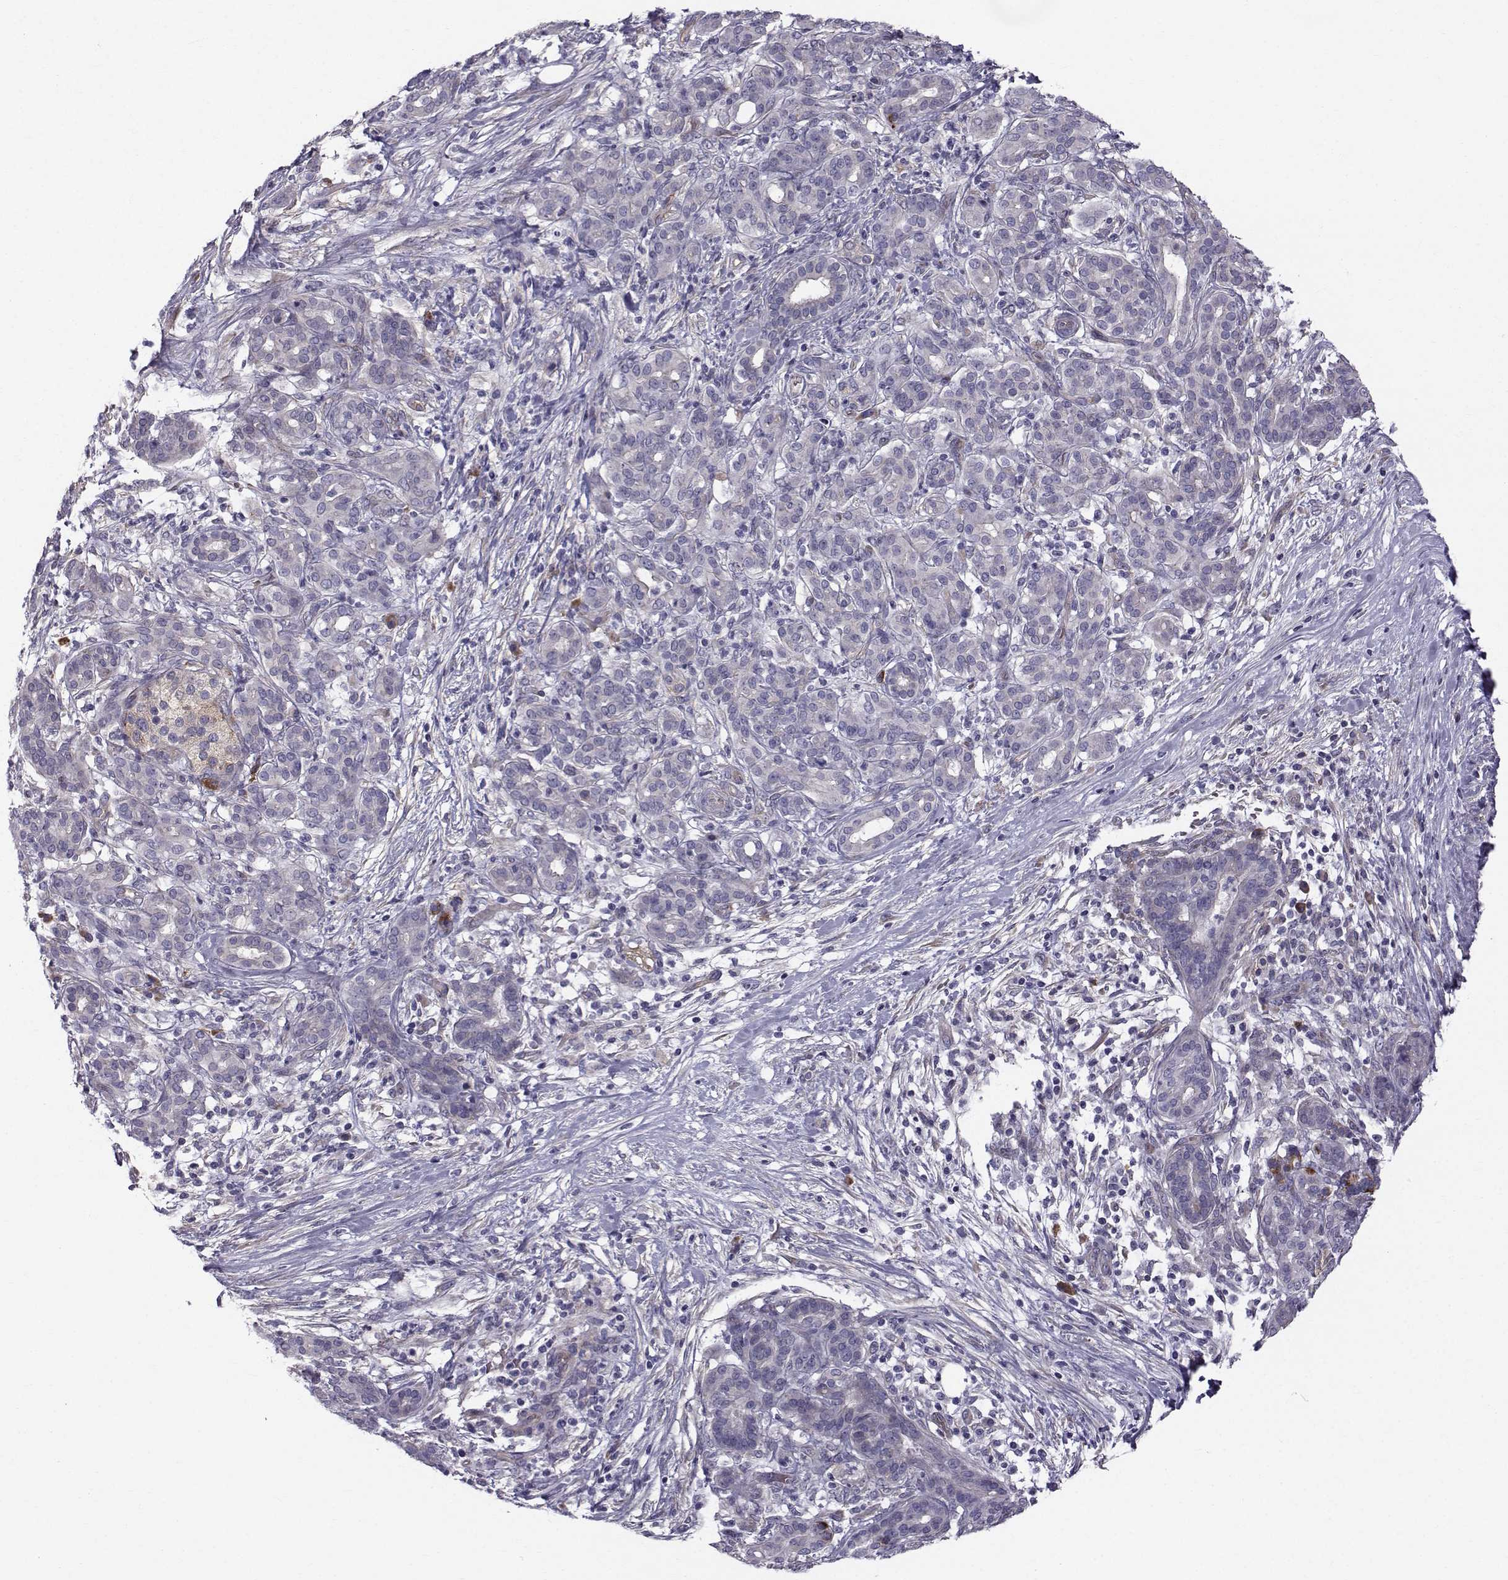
{"staining": {"intensity": "negative", "quantity": "none", "location": "none"}, "tissue": "pancreatic cancer", "cell_type": "Tumor cells", "image_type": "cancer", "snomed": [{"axis": "morphology", "description": "Adenocarcinoma, NOS"}, {"axis": "topography", "description": "Pancreas"}], "caption": "Micrograph shows no protein positivity in tumor cells of pancreatic cancer (adenocarcinoma) tissue. The staining is performed using DAB brown chromogen with nuclei counter-stained in using hematoxylin.", "gene": "QPCT", "patient": {"sex": "male", "age": 44}}